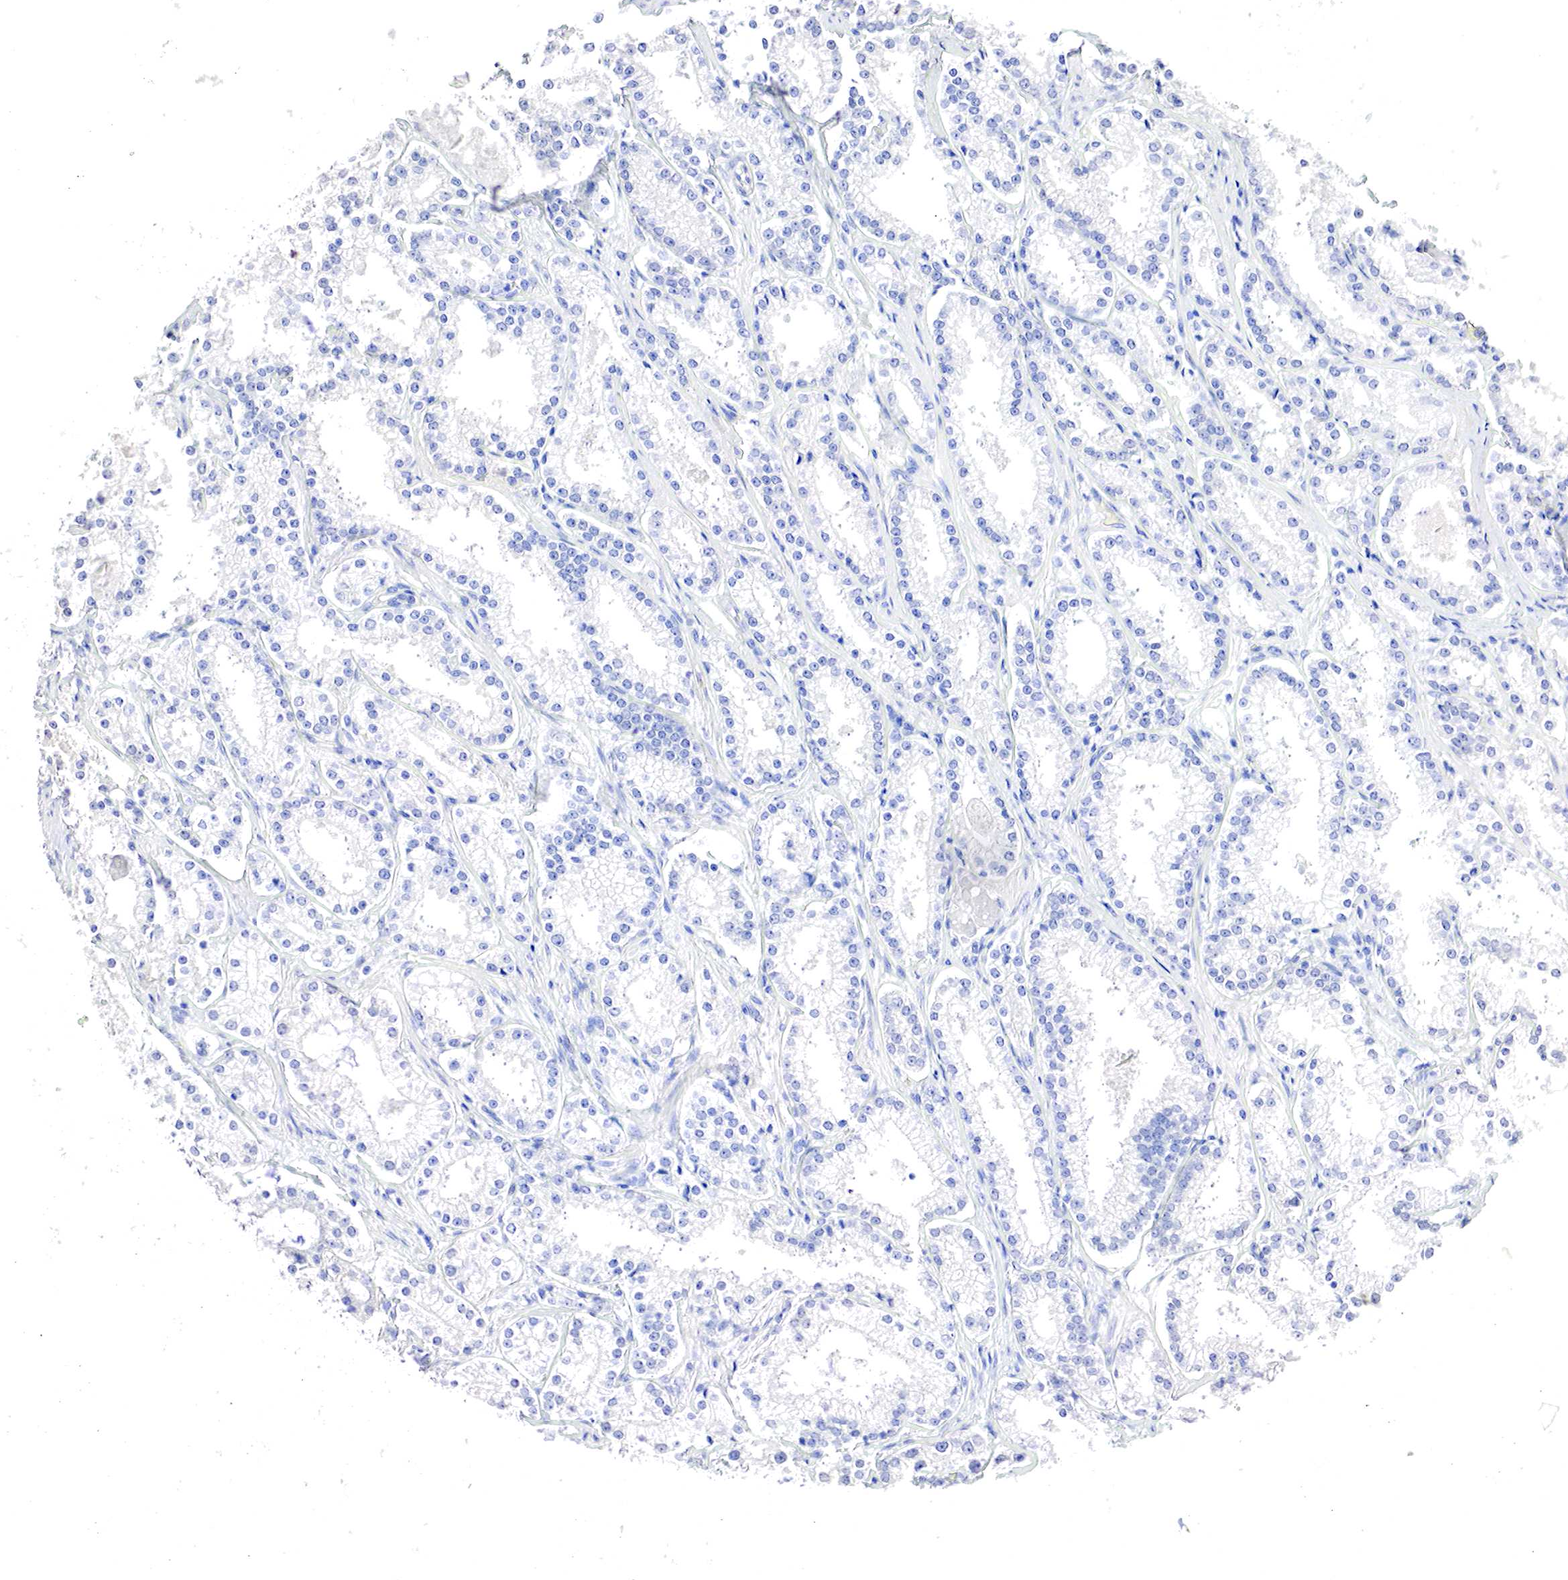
{"staining": {"intensity": "negative", "quantity": "none", "location": "none"}, "tissue": "prostate cancer", "cell_type": "Tumor cells", "image_type": "cancer", "snomed": [{"axis": "morphology", "description": "Adenocarcinoma, Medium grade"}, {"axis": "topography", "description": "Prostate"}], "caption": "DAB immunohistochemical staining of human prostate medium-grade adenocarcinoma demonstrates no significant positivity in tumor cells.", "gene": "OTC", "patient": {"sex": "male", "age": 73}}